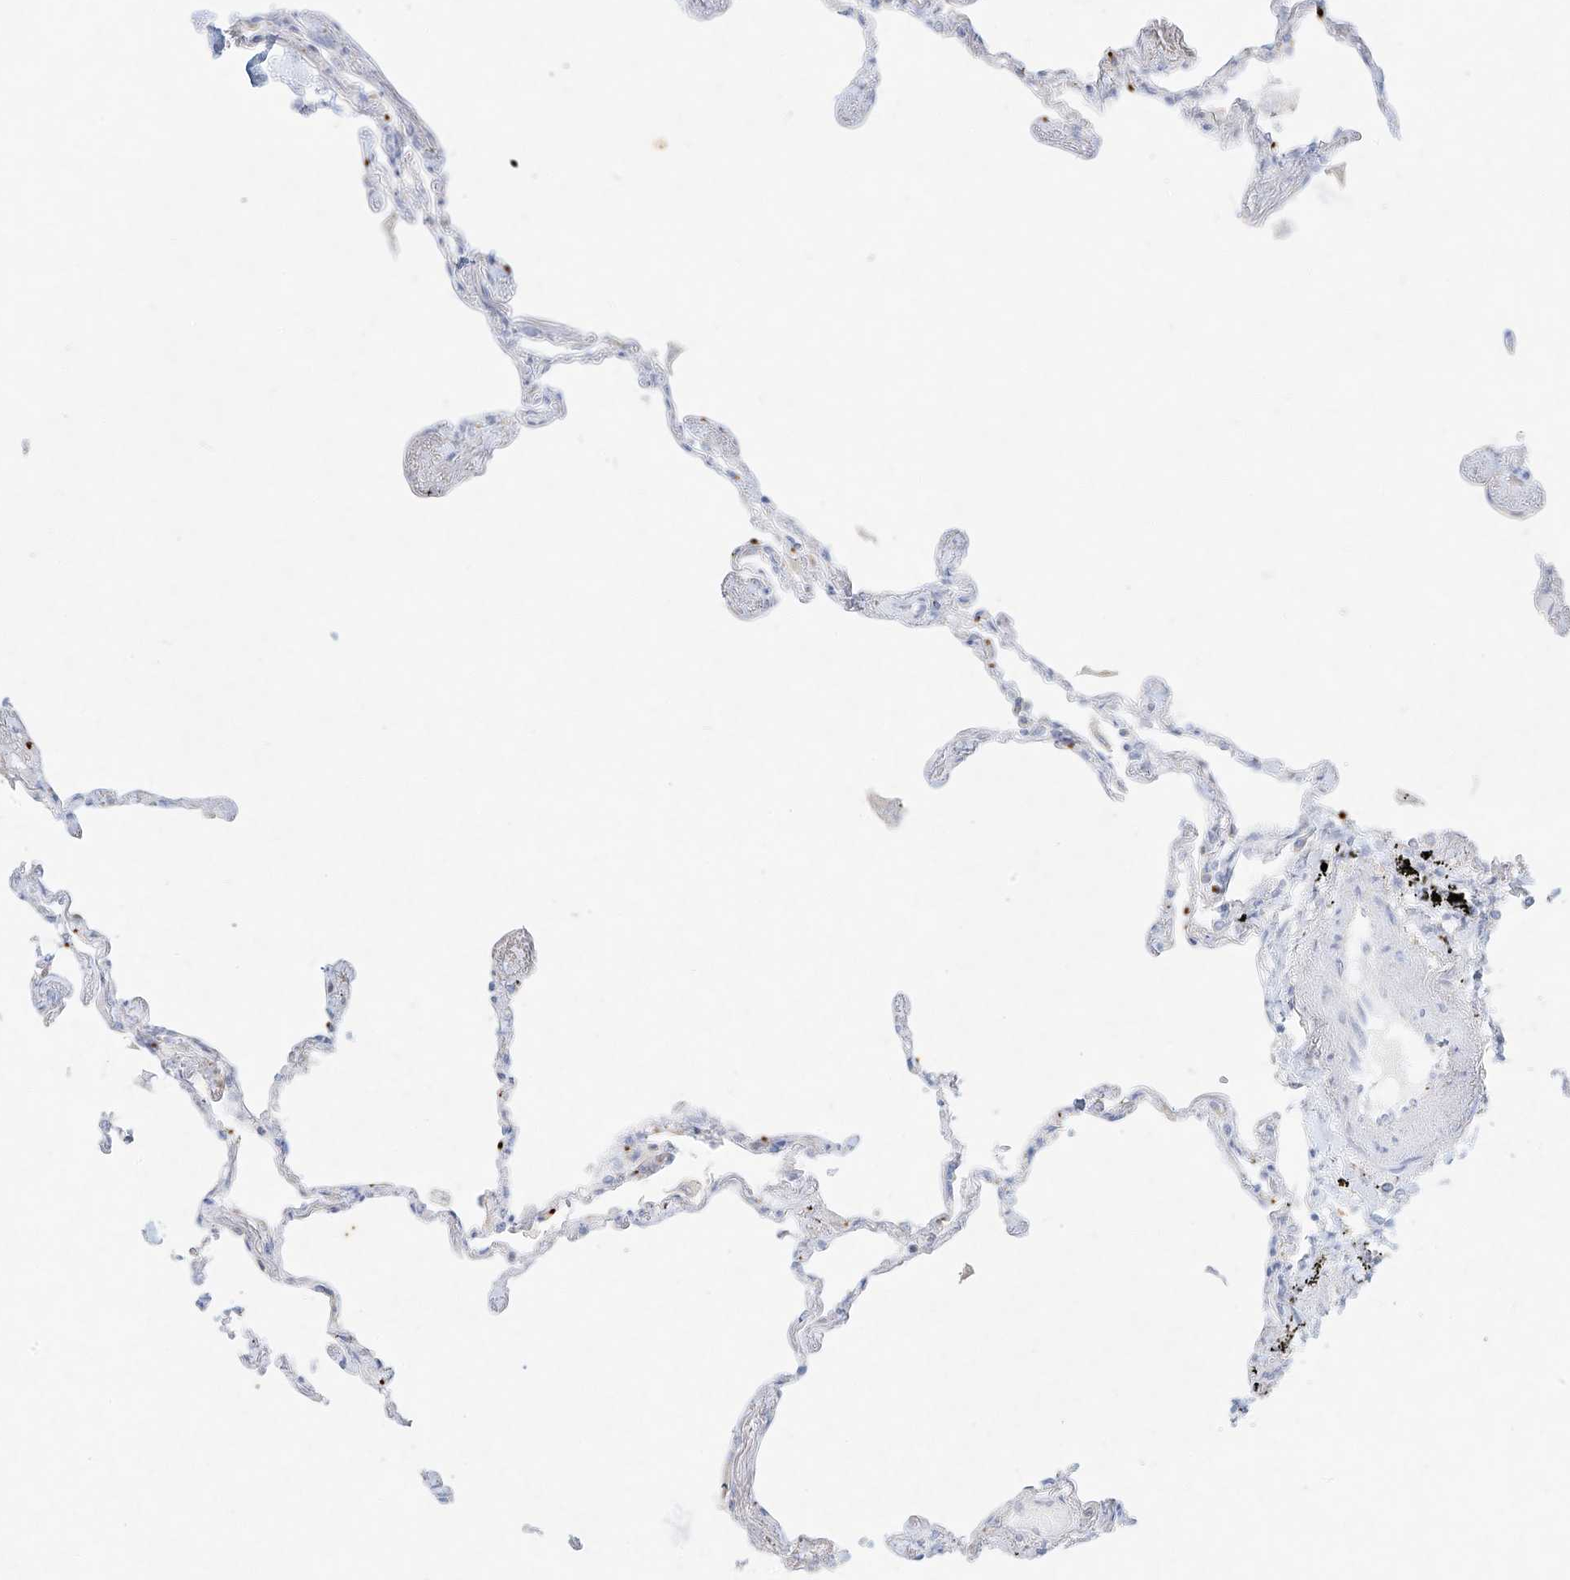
{"staining": {"intensity": "moderate", "quantity": "<25%", "location": "cytoplasmic/membranous"}, "tissue": "lung", "cell_type": "Alveolar cells", "image_type": "normal", "snomed": [{"axis": "morphology", "description": "Normal tissue, NOS"}, {"axis": "topography", "description": "Lung"}], "caption": "An image showing moderate cytoplasmic/membranous staining in about <25% of alveolar cells in benign lung, as visualized by brown immunohistochemical staining.", "gene": "PLEK", "patient": {"sex": "female", "age": 67}}